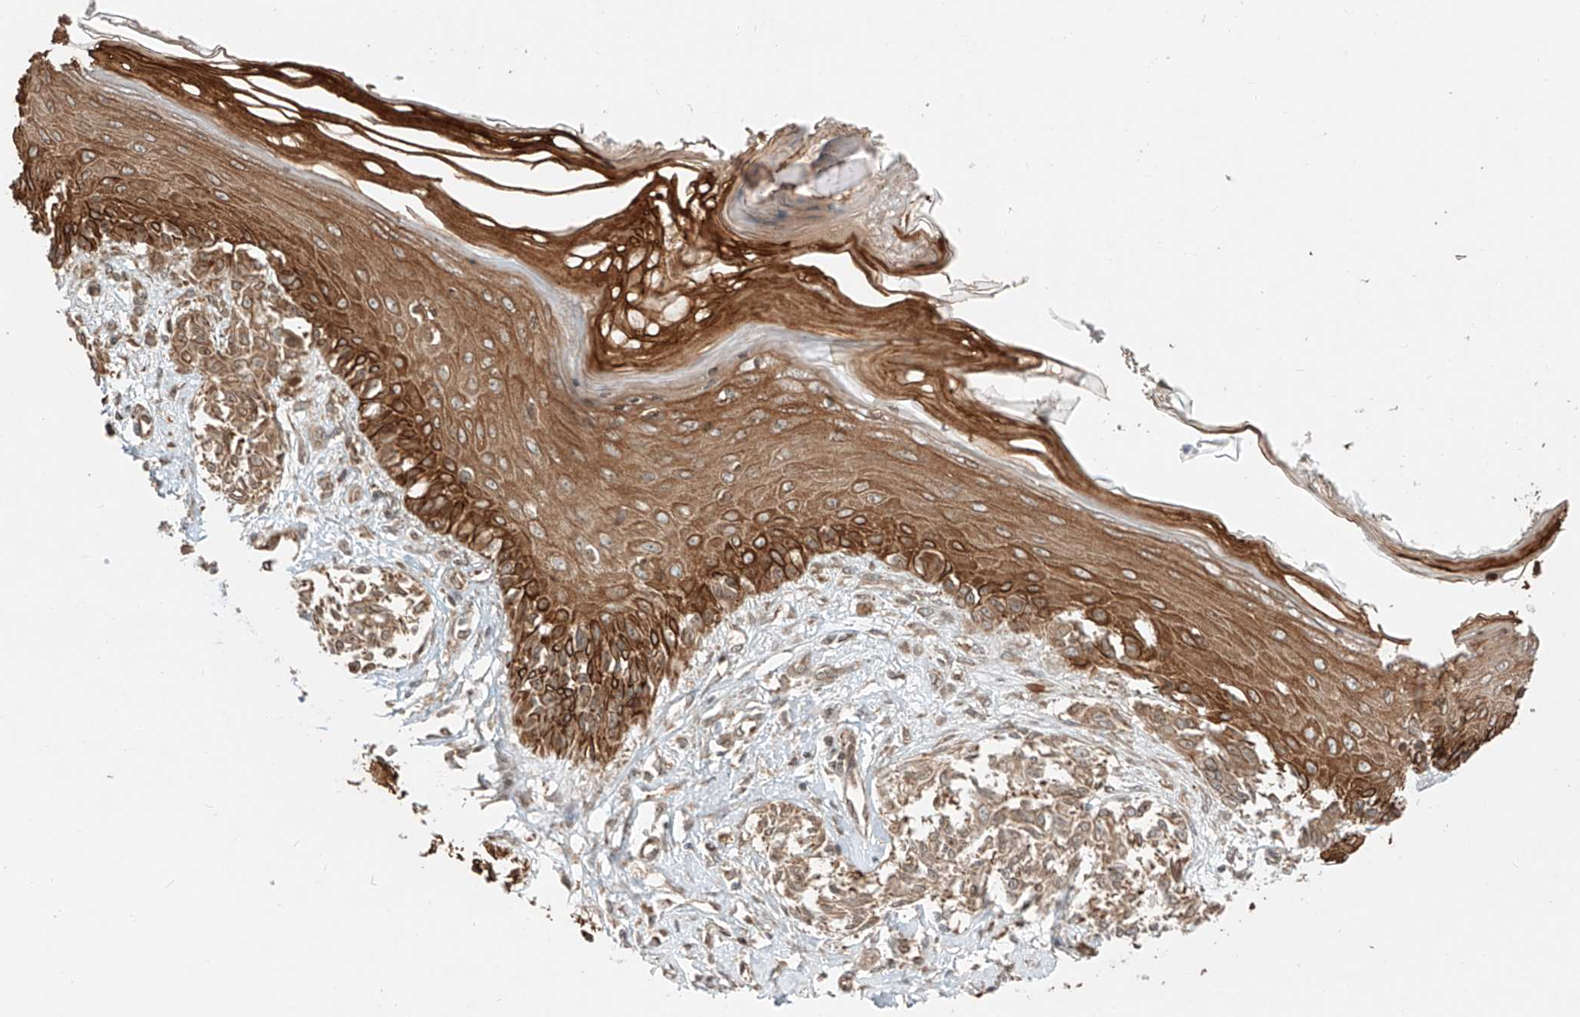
{"staining": {"intensity": "weak", "quantity": ">75%", "location": "cytoplasmic/membranous"}, "tissue": "melanoma", "cell_type": "Tumor cells", "image_type": "cancer", "snomed": [{"axis": "morphology", "description": "Malignant melanoma, NOS"}, {"axis": "topography", "description": "Skin"}], "caption": "This is a photomicrograph of IHC staining of malignant melanoma, which shows weak positivity in the cytoplasmic/membranous of tumor cells.", "gene": "CEP162", "patient": {"sex": "male", "age": 53}}